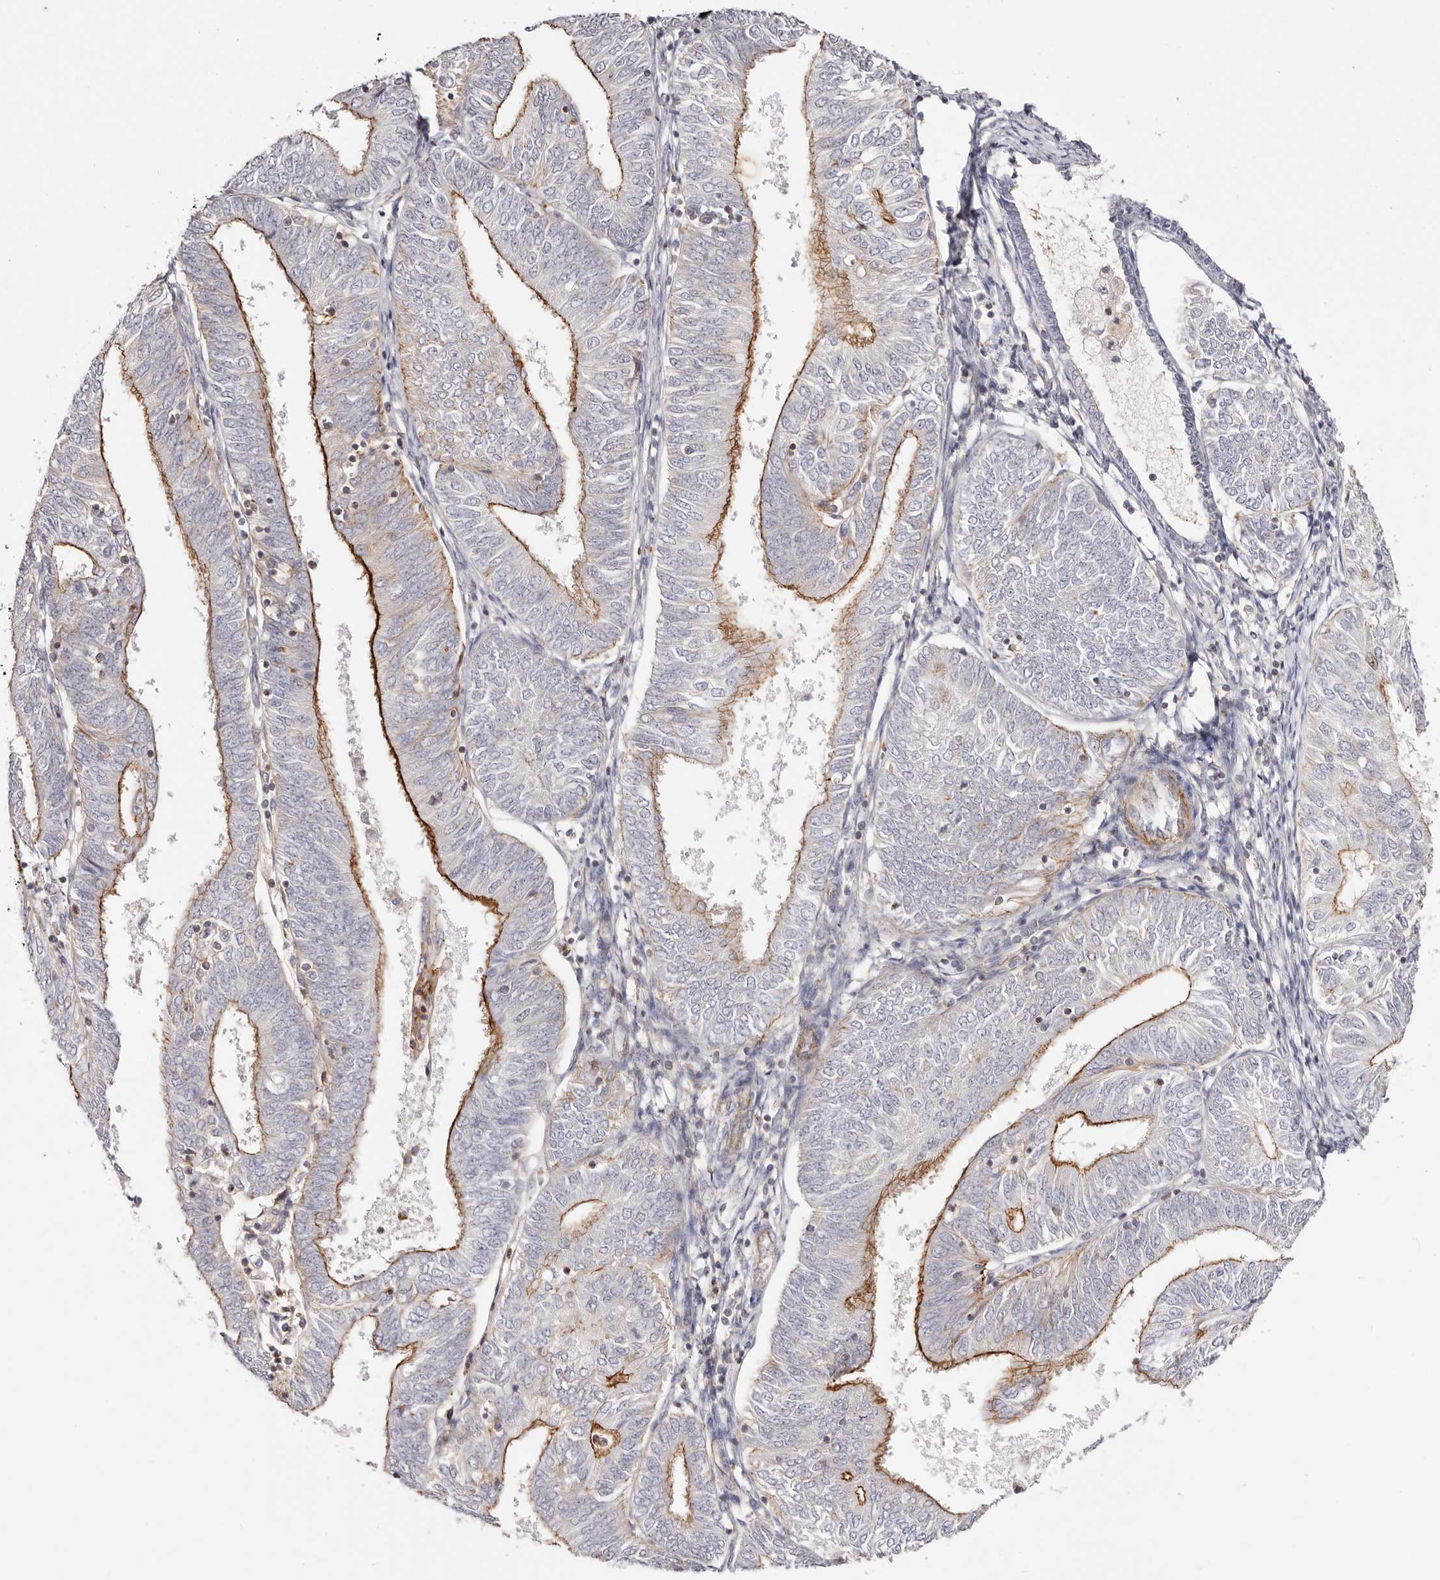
{"staining": {"intensity": "strong", "quantity": "<25%", "location": "cytoplasmic/membranous"}, "tissue": "endometrial cancer", "cell_type": "Tumor cells", "image_type": "cancer", "snomed": [{"axis": "morphology", "description": "Adenocarcinoma, NOS"}, {"axis": "topography", "description": "Endometrium"}], "caption": "IHC micrograph of neoplastic tissue: endometrial cancer (adenocarcinoma) stained using immunohistochemistry exhibits medium levels of strong protein expression localized specifically in the cytoplasmic/membranous of tumor cells, appearing as a cytoplasmic/membranous brown color.", "gene": "SLC35B2", "patient": {"sex": "female", "age": 58}}